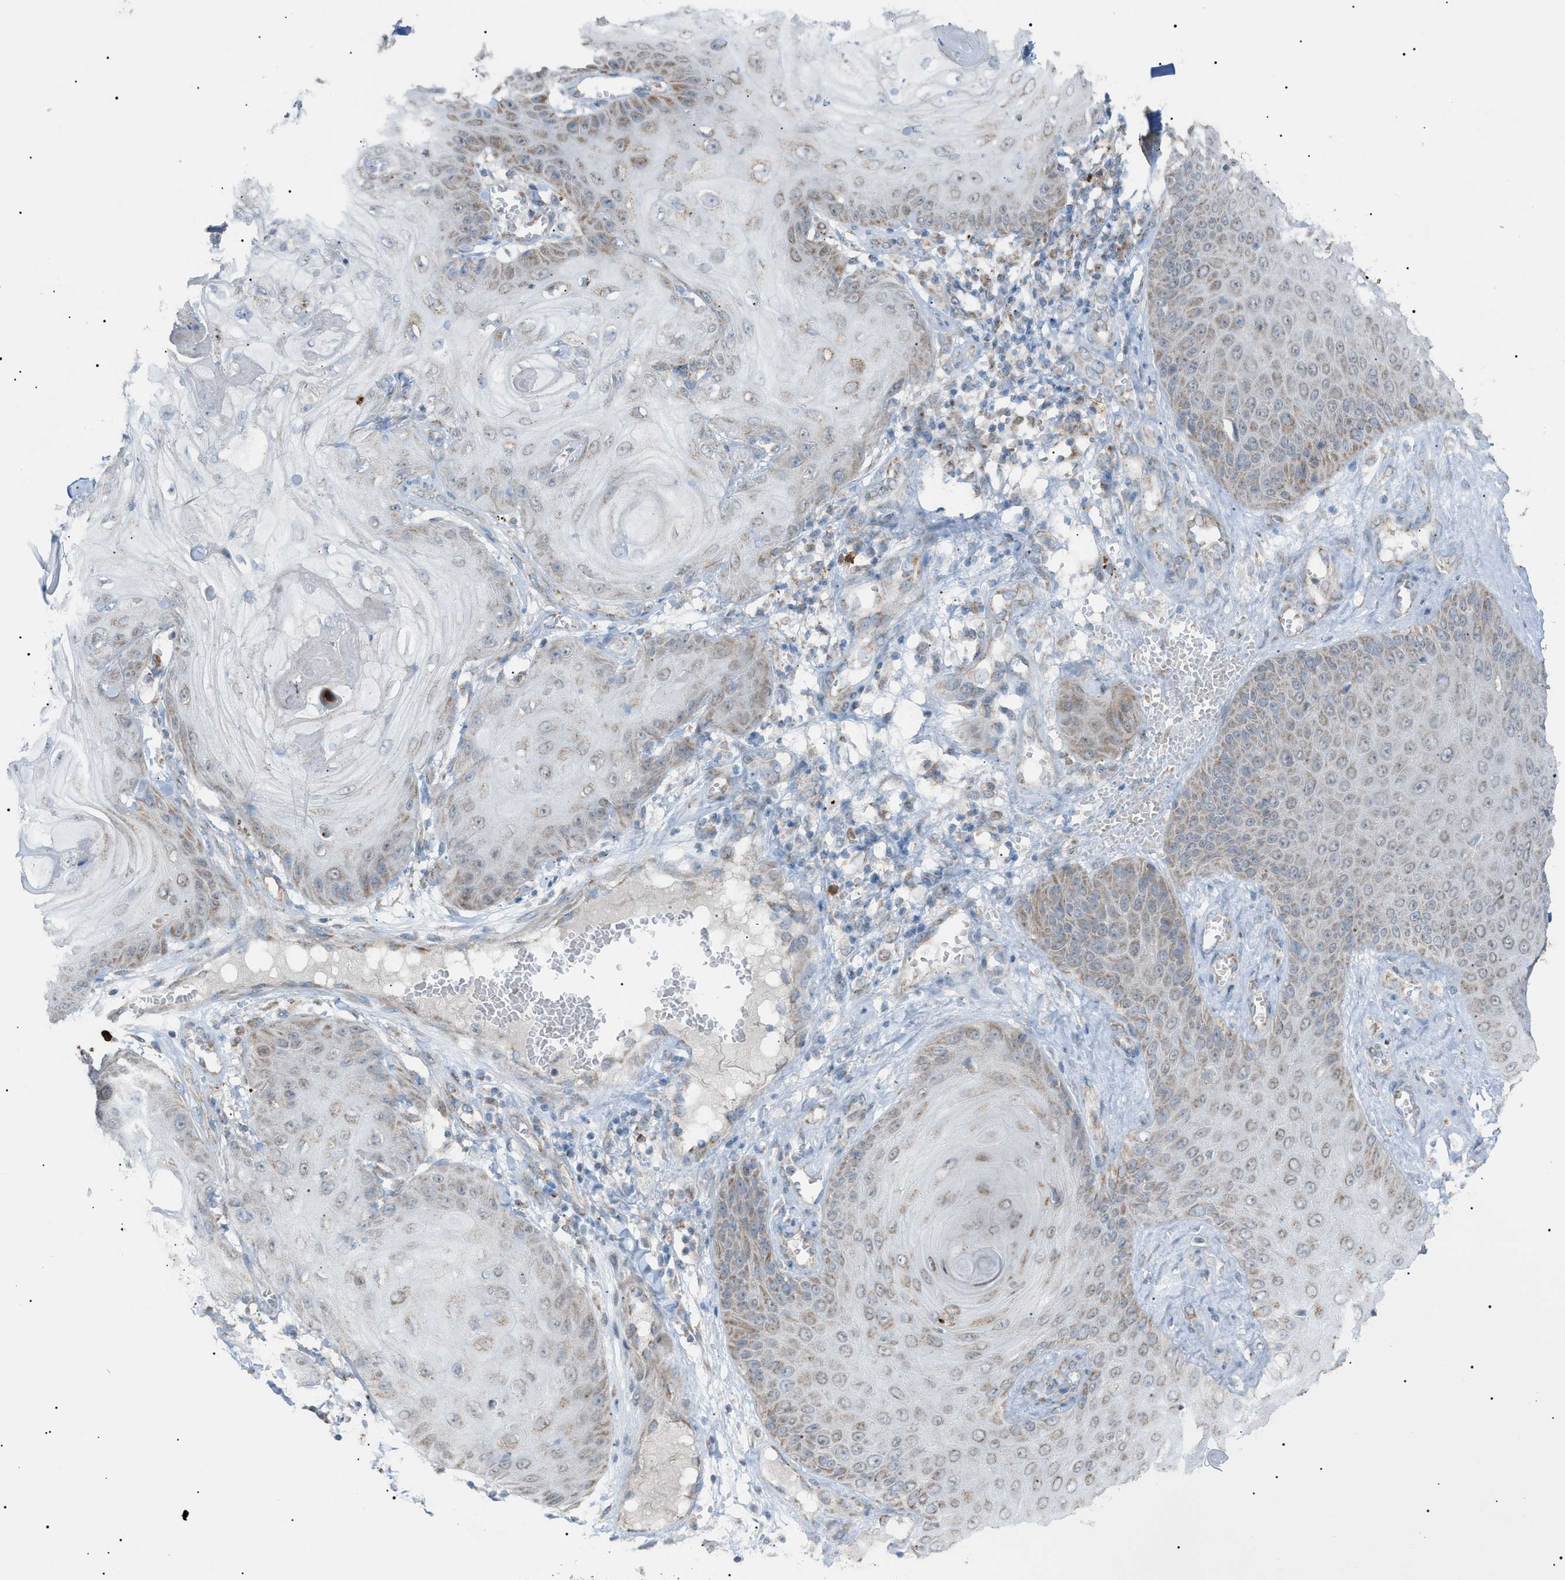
{"staining": {"intensity": "weak", "quantity": "25%-75%", "location": "cytoplasmic/membranous"}, "tissue": "skin cancer", "cell_type": "Tumor cells", "image_type": "cancer", "snomed": [{"axis": "morphology", "description": "Squamous cell carcinoma, NOS"}, {"axis": "topography", "description": "Skin"}], "caption": "Weak cytoplasmic/membranous positivity for a protein is seen in approximately 25%-75% of tumor cells of skin squamous cell carcinoma using immunohistochemistry (IHC).", "gene": "ZNF516", "patient": {"sex": "male", "age": 74}}